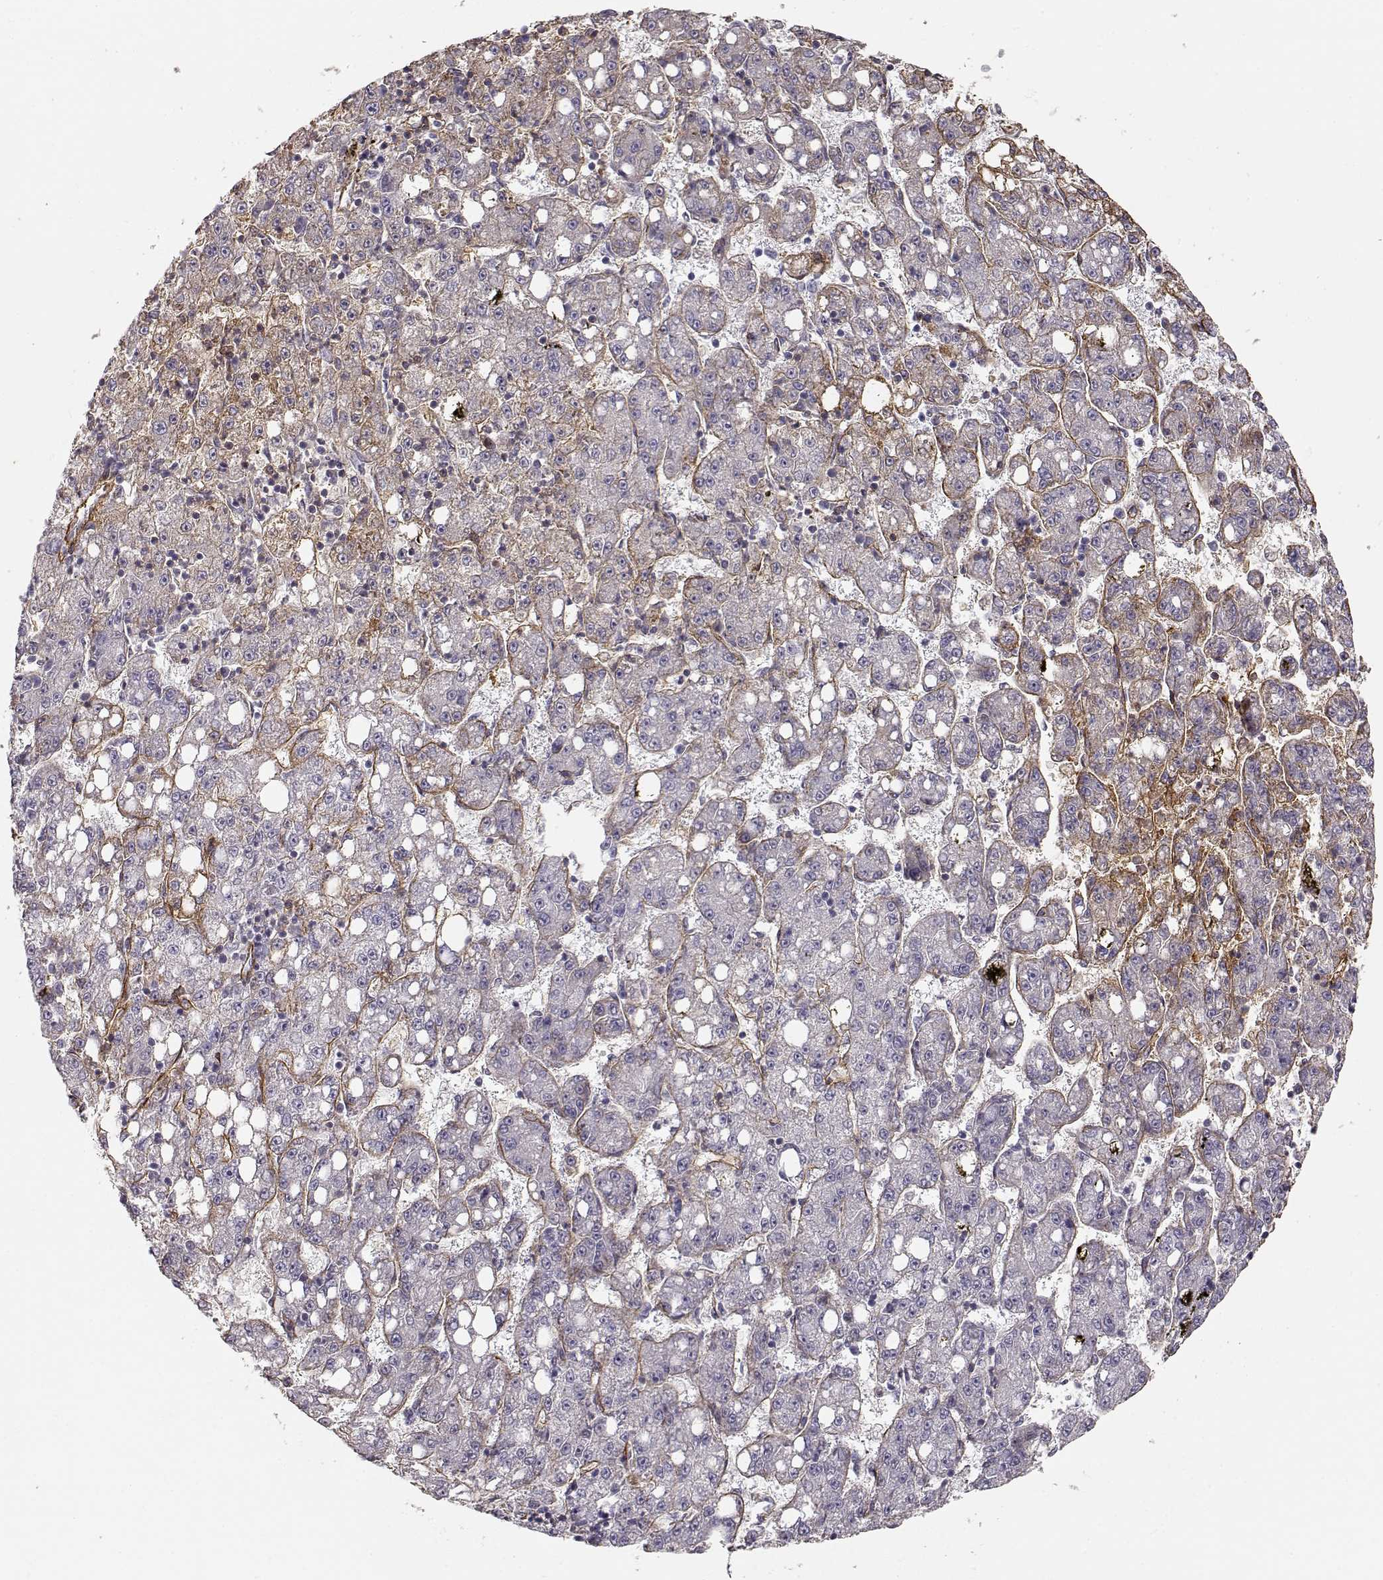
{"staining": {"intensity": "negative", "quantity": "none", "location": "none"}, "tissue": "liver cancer", "cell_type": "Tumor cells", "image_type": "cancer", "snomed": [{"axis": "morphology", "description": "Carcinoma, Hepatocellular, NOS"}, {"axis": "topography", "description": "Liver"}], "caption": "Immunohistochemistry micrograph of neoplastic tissue: liver cancer stained with DAB exhibits no significant protein positivity in tumor cells.", "gene": "LAMA5", "patient": {"sex": "female", "age": 65}}